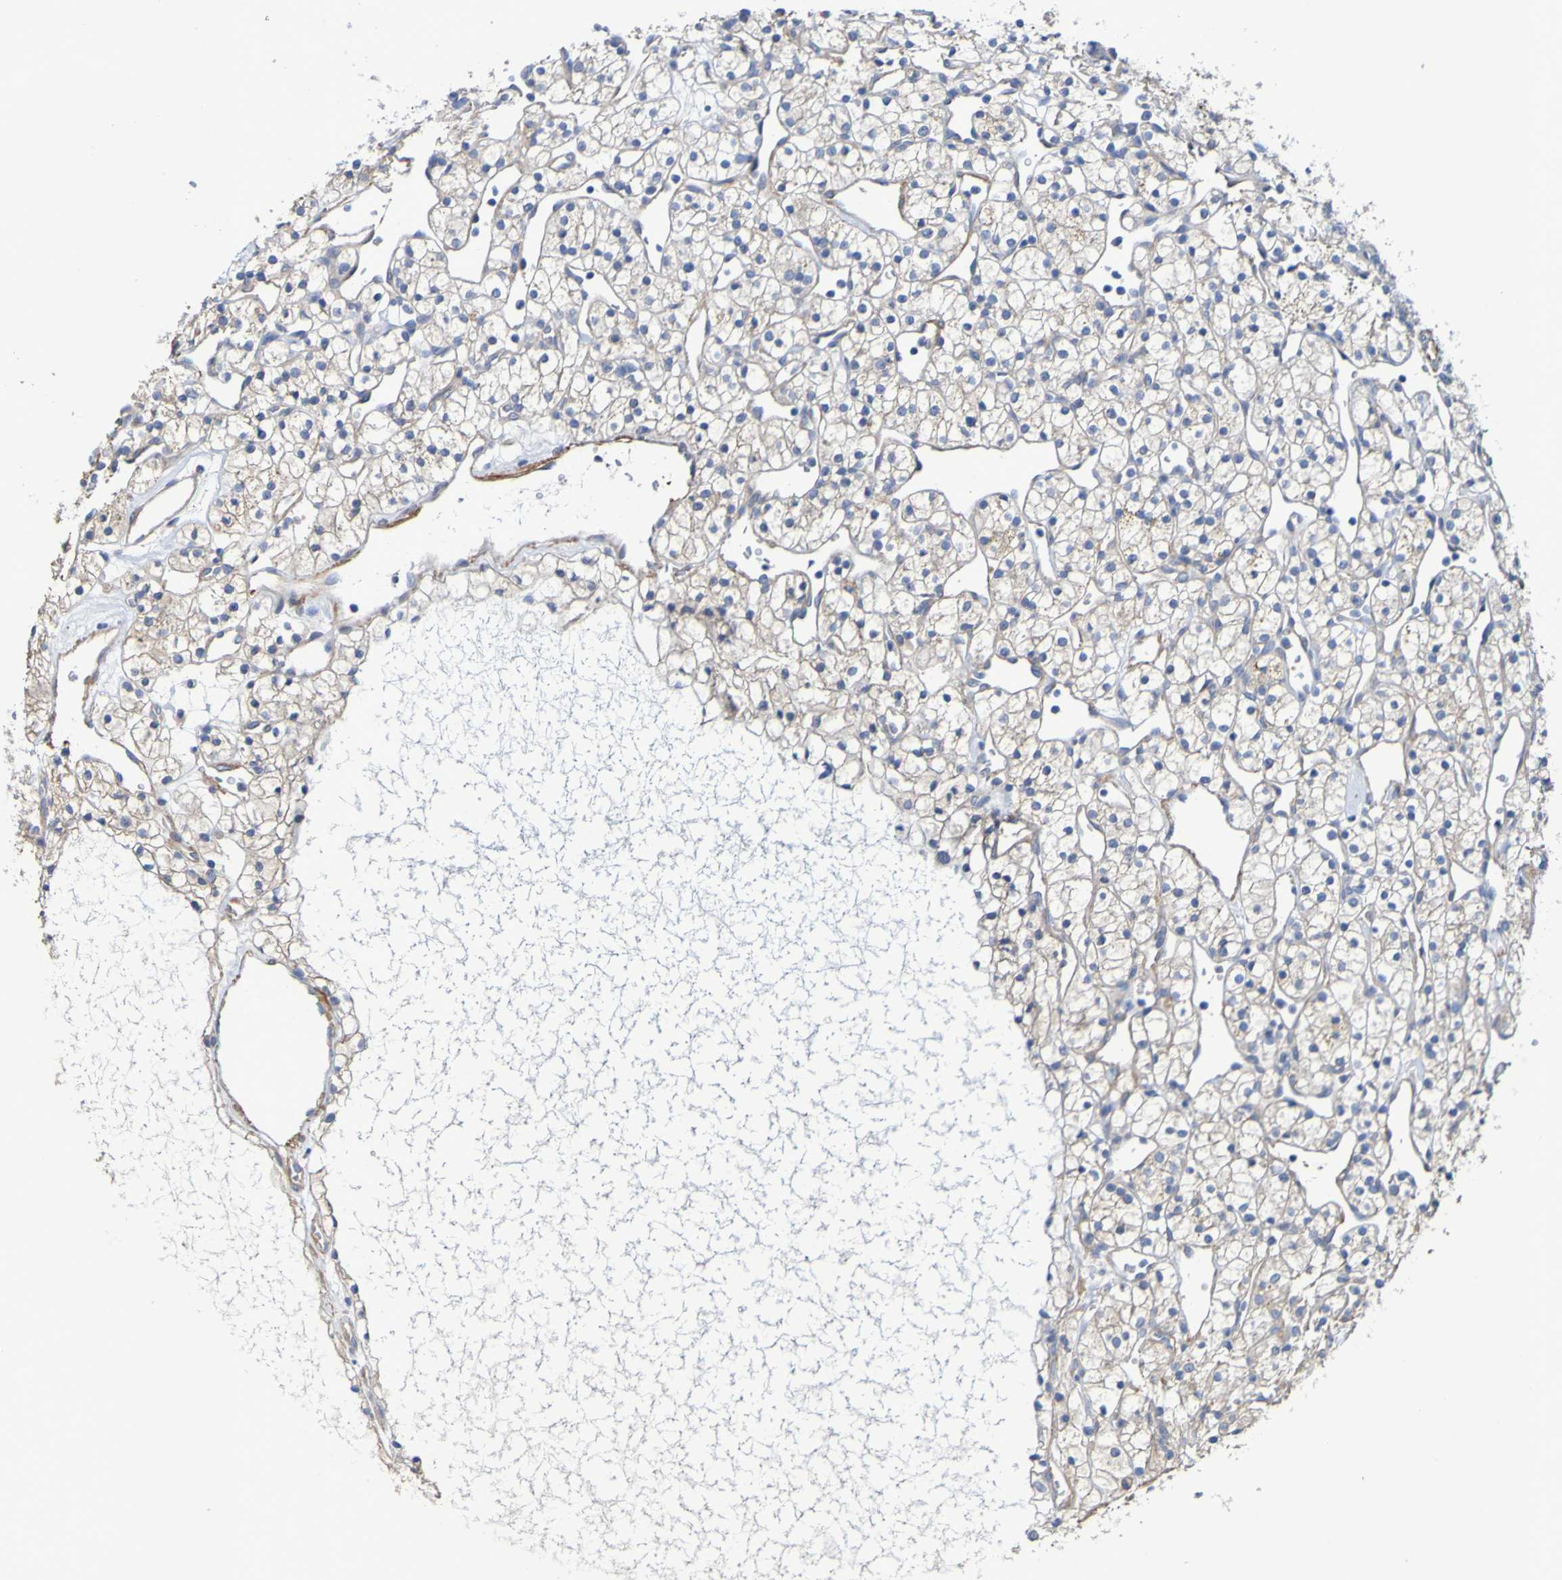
{"staining": {"intensity": "moderate", "quantity": "<25%", "location": "cytoplasmic/membranous"}, "tissue": "renal cancer", "cell_type": "Tumor cells", "image_type": "cancer", "snomed": [{"axis": "morphology", "description": "Adenocarcinoma, NOS"}, {"axis": "topography", "description": "Kidney"}], "caption": "Immunohistochemical staining of renal adenocarcinoma reveals low levels of moderate cytoplasmic/membranous positivity in approximately <25% of tumor cells. The protein of interest is stained brown, and the nuclei are stained in blue (DAB (3,3'-diaminobenzidine) IHC with brightfield microscopy, high magnification).", "gene": "SRPRB", "patient": {"sex": "female", "age": 60}}